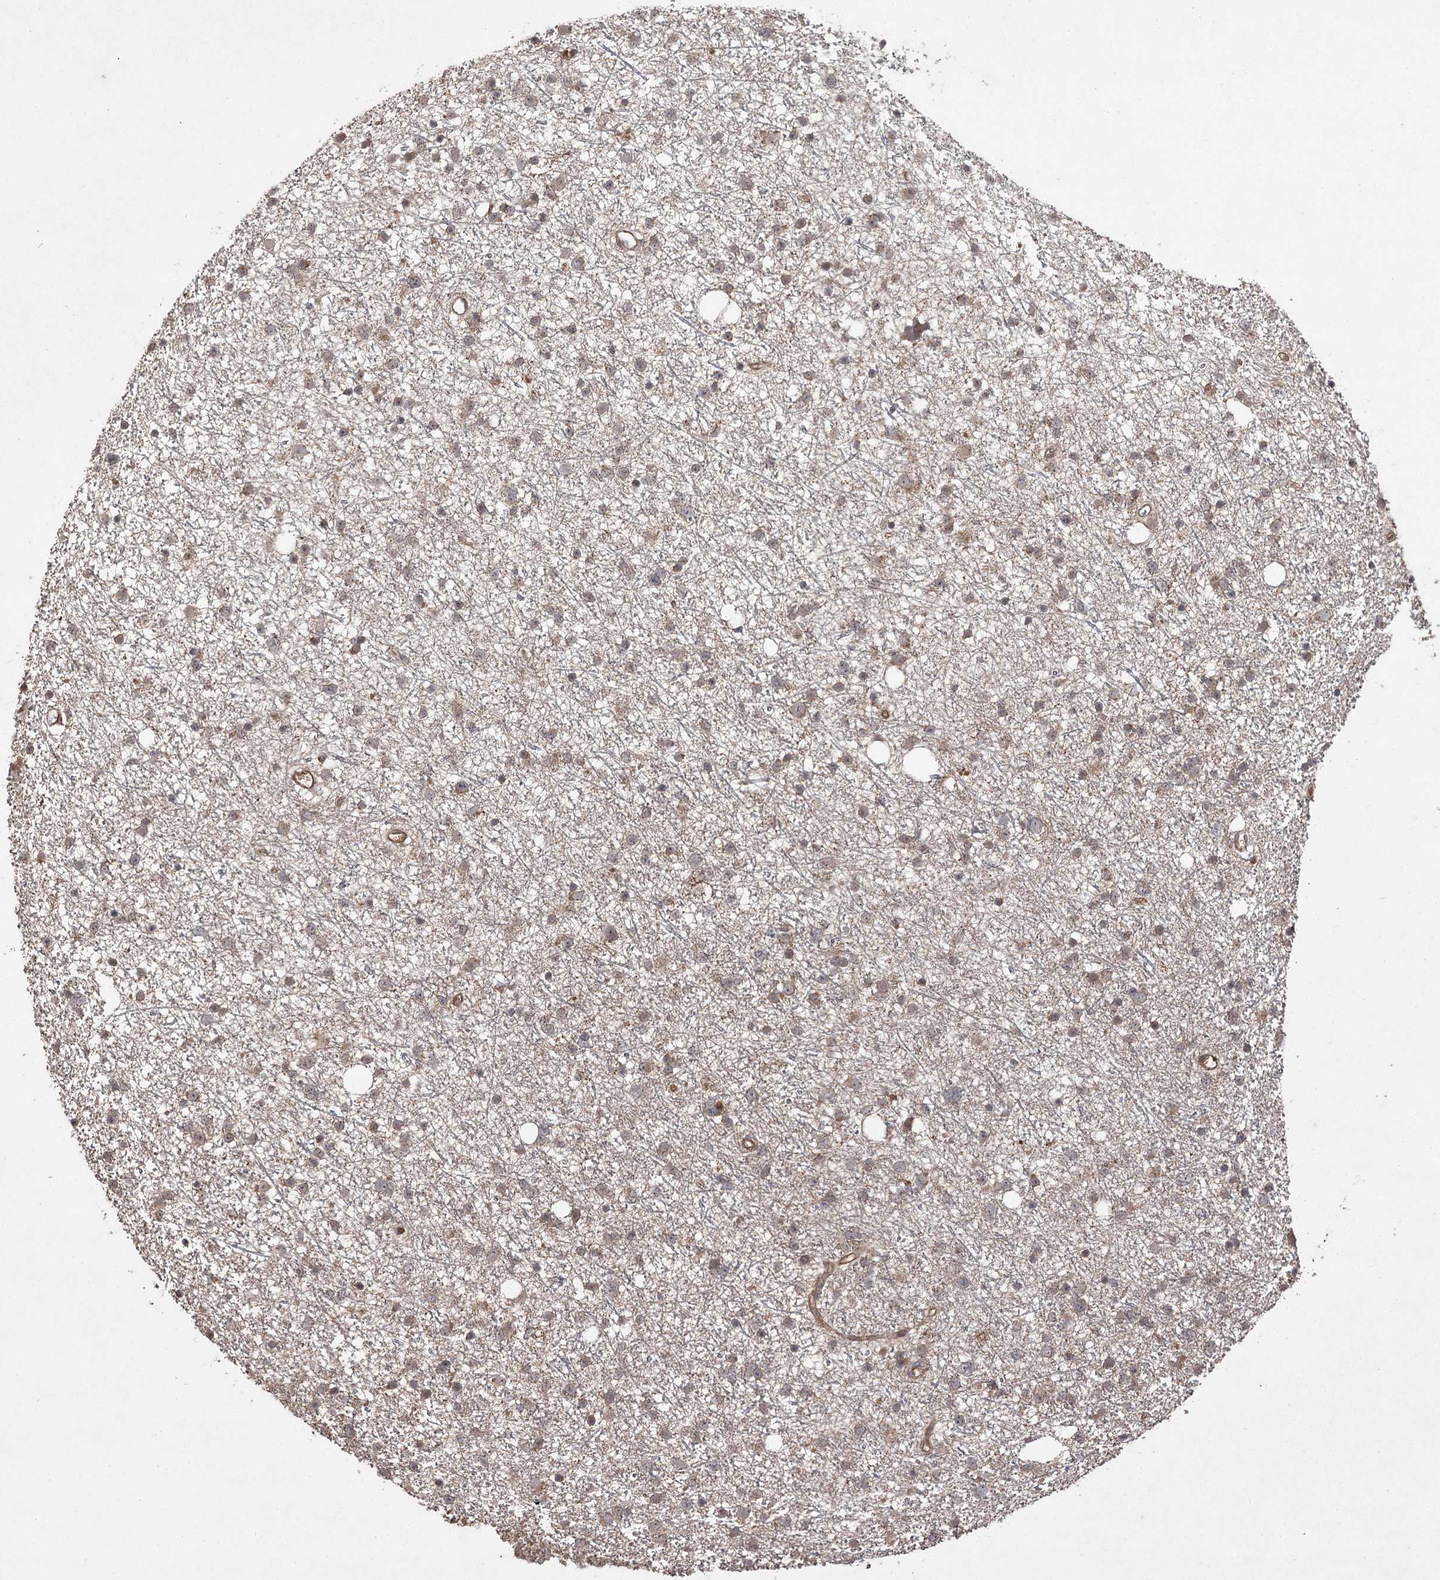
{"staining": {"intensity": "negative", "quantity": "none", "location": "none"}, "tissue": "glioma", "cell_type": "Tumor cells", "image_type": "cancer", "snomed": [{"axis": "morphology", "description": "Glioma, malignant, Low grade"}, {"axis": "topography", "description": "Cerebral cortex"}], "caption": "A high-resolution image shows IHC staining of glioma, which demonstrates no significant expression in tumor cells. Nuclei are stained in blue.", "gene": "FANCL", "patient": {"sex": "female", "age": 39}}